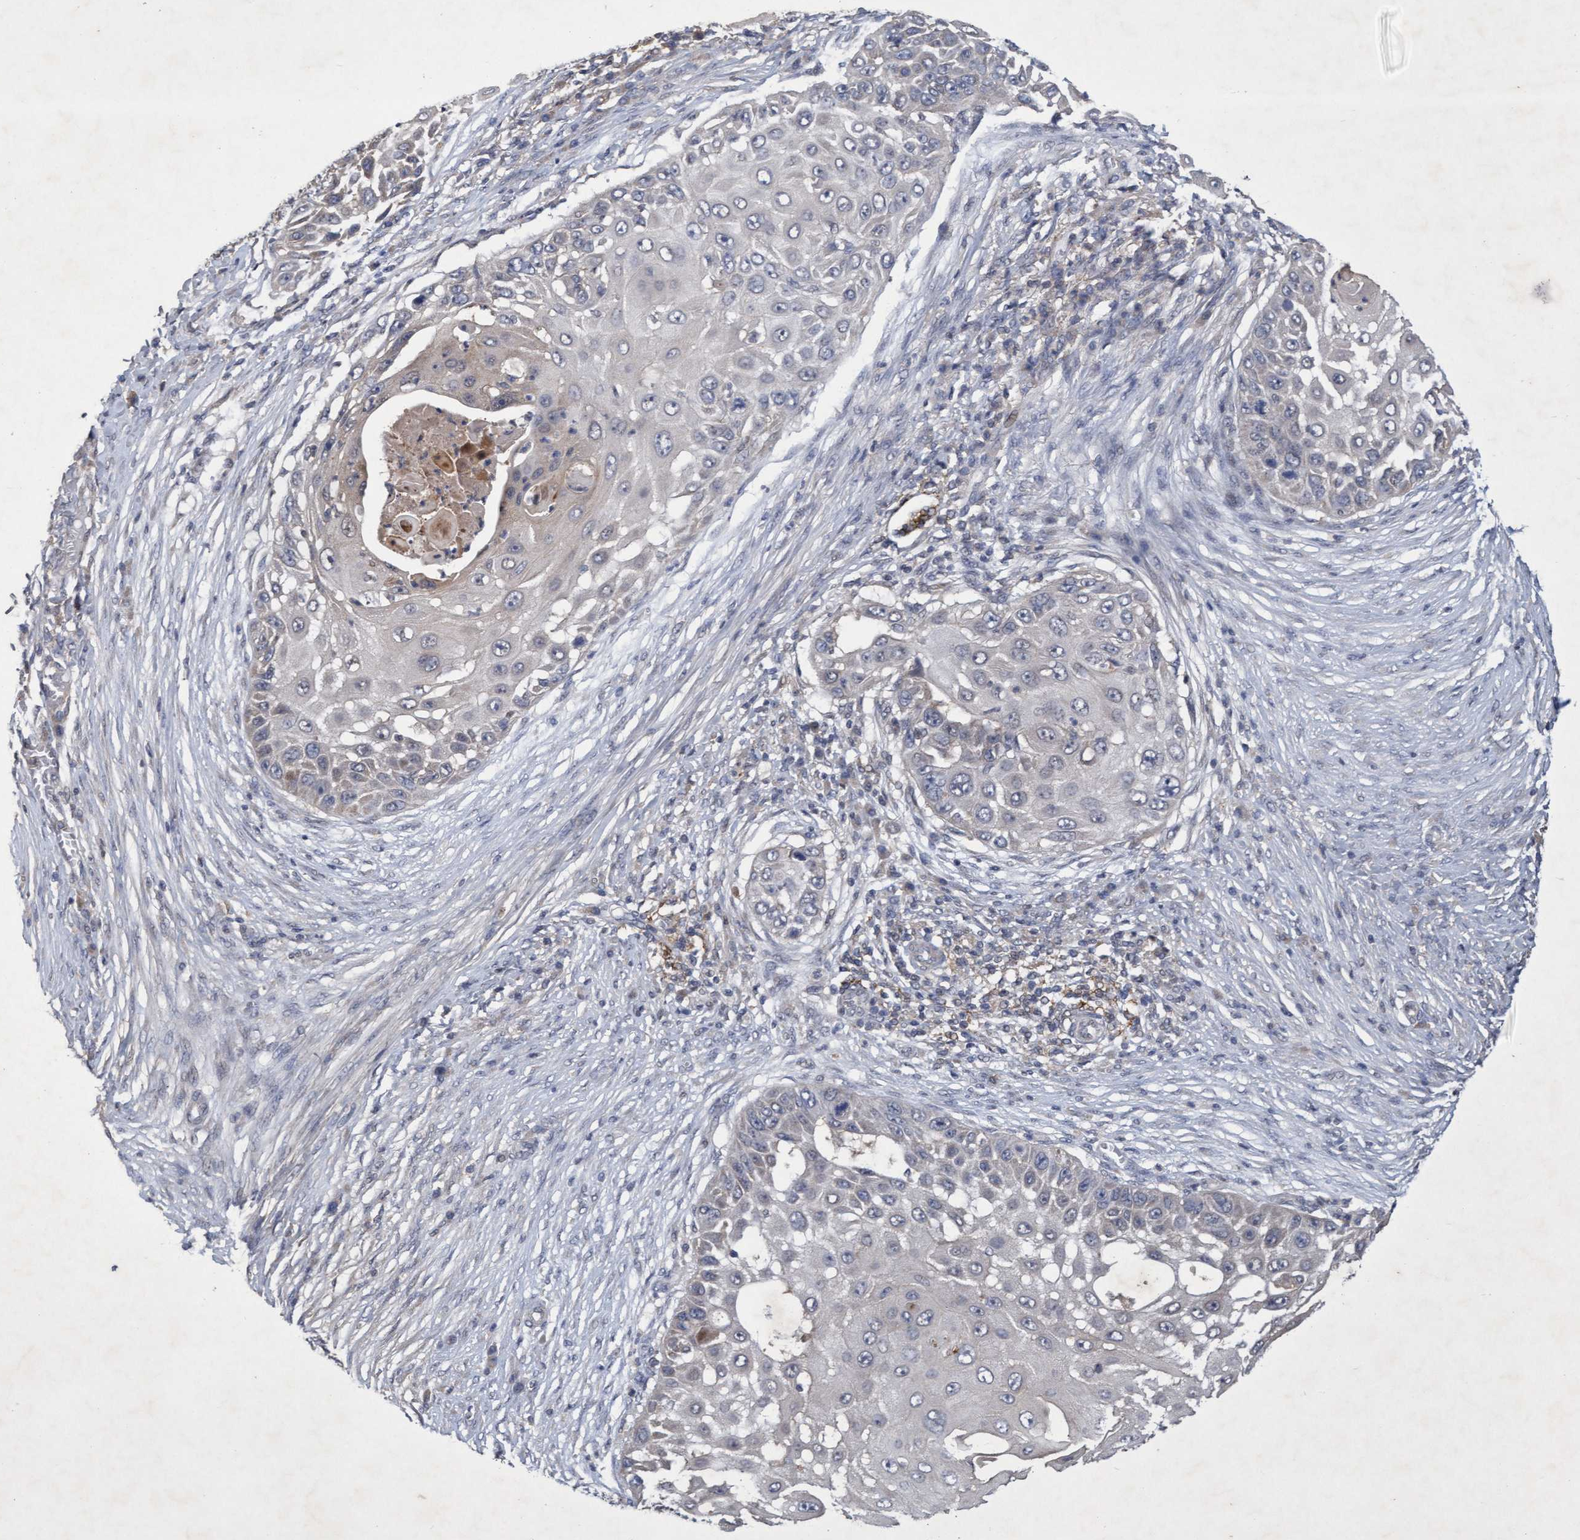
{"staining": {"intensity": "negative", "quantity": "none", "location": "none"}, "tissue": "skin cancer", "cell_type": "Tumor cells", "image_type": "cancer", "snomed": [{"axis": "morphology", "description": "Squamous cell carcinoma, NOS"}, {"axis": "topography", "description": "Skin"}], "caption": "High magnification brightfield microscopy of skin cancer (squamous cell carcinoma) stained with DAB (brown) and counterstained with hematoxylin (blue): tumor cells show no significant positivity.", "gene": "ZNF677", "patient": {"sex": "female", "age": 44}}